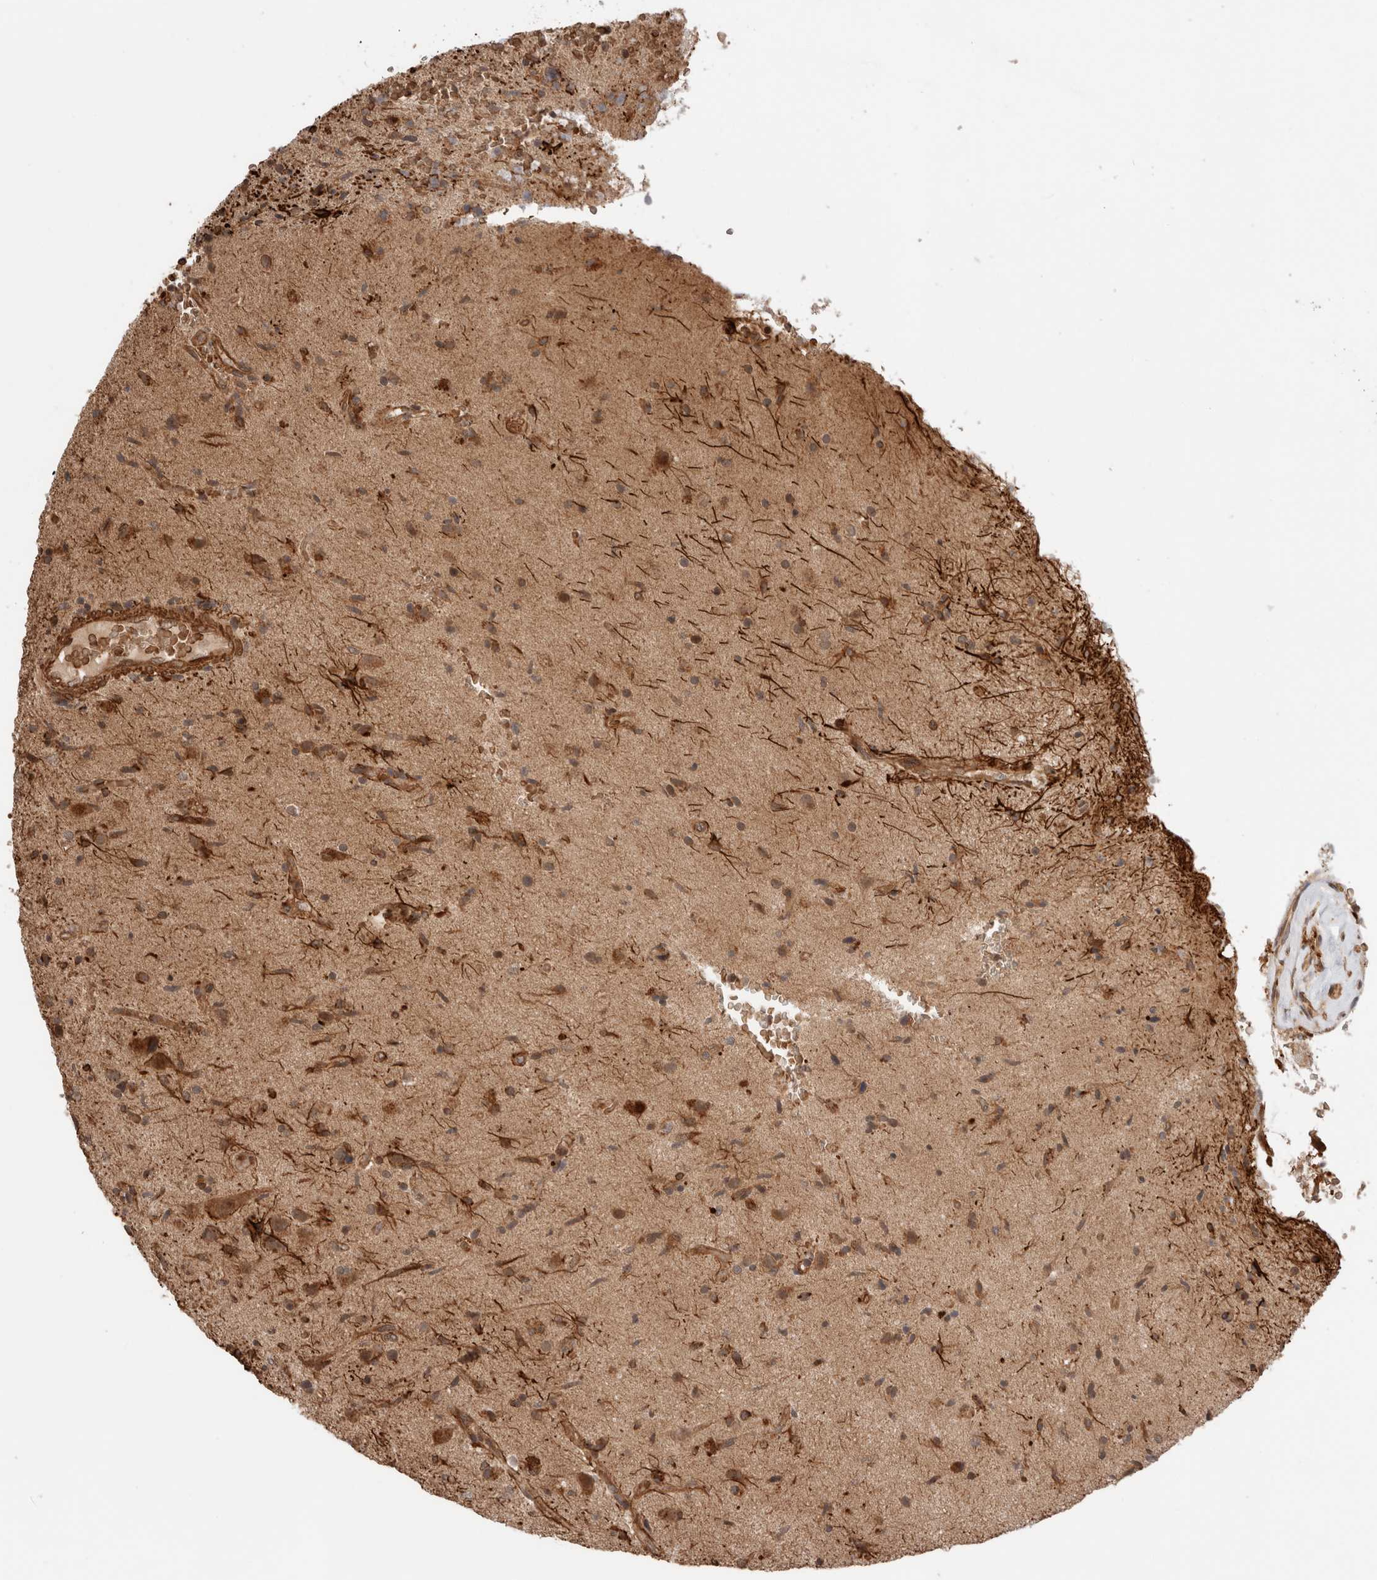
{"staining": {"intensity": "moderate", "quantity": ">75%", "location": "cytoplasmic/membranous"}, "tissue": "glioma", "cell_type": "Tumor cells", "image_type": "cancer", "snomed": [{"axis": "morphology", "description": "Glioma, malignant, High grade"}, {"axis": "topography", "description": "Brain"}], "caption": "DAB immunohistochemical staining of human glioma demonstrates moderate cytoplasmic/membranous protein positivity in about >75% of tumor cells.", "gene": "ZNF649", "patient": {"sex": "male", "age": 72}}